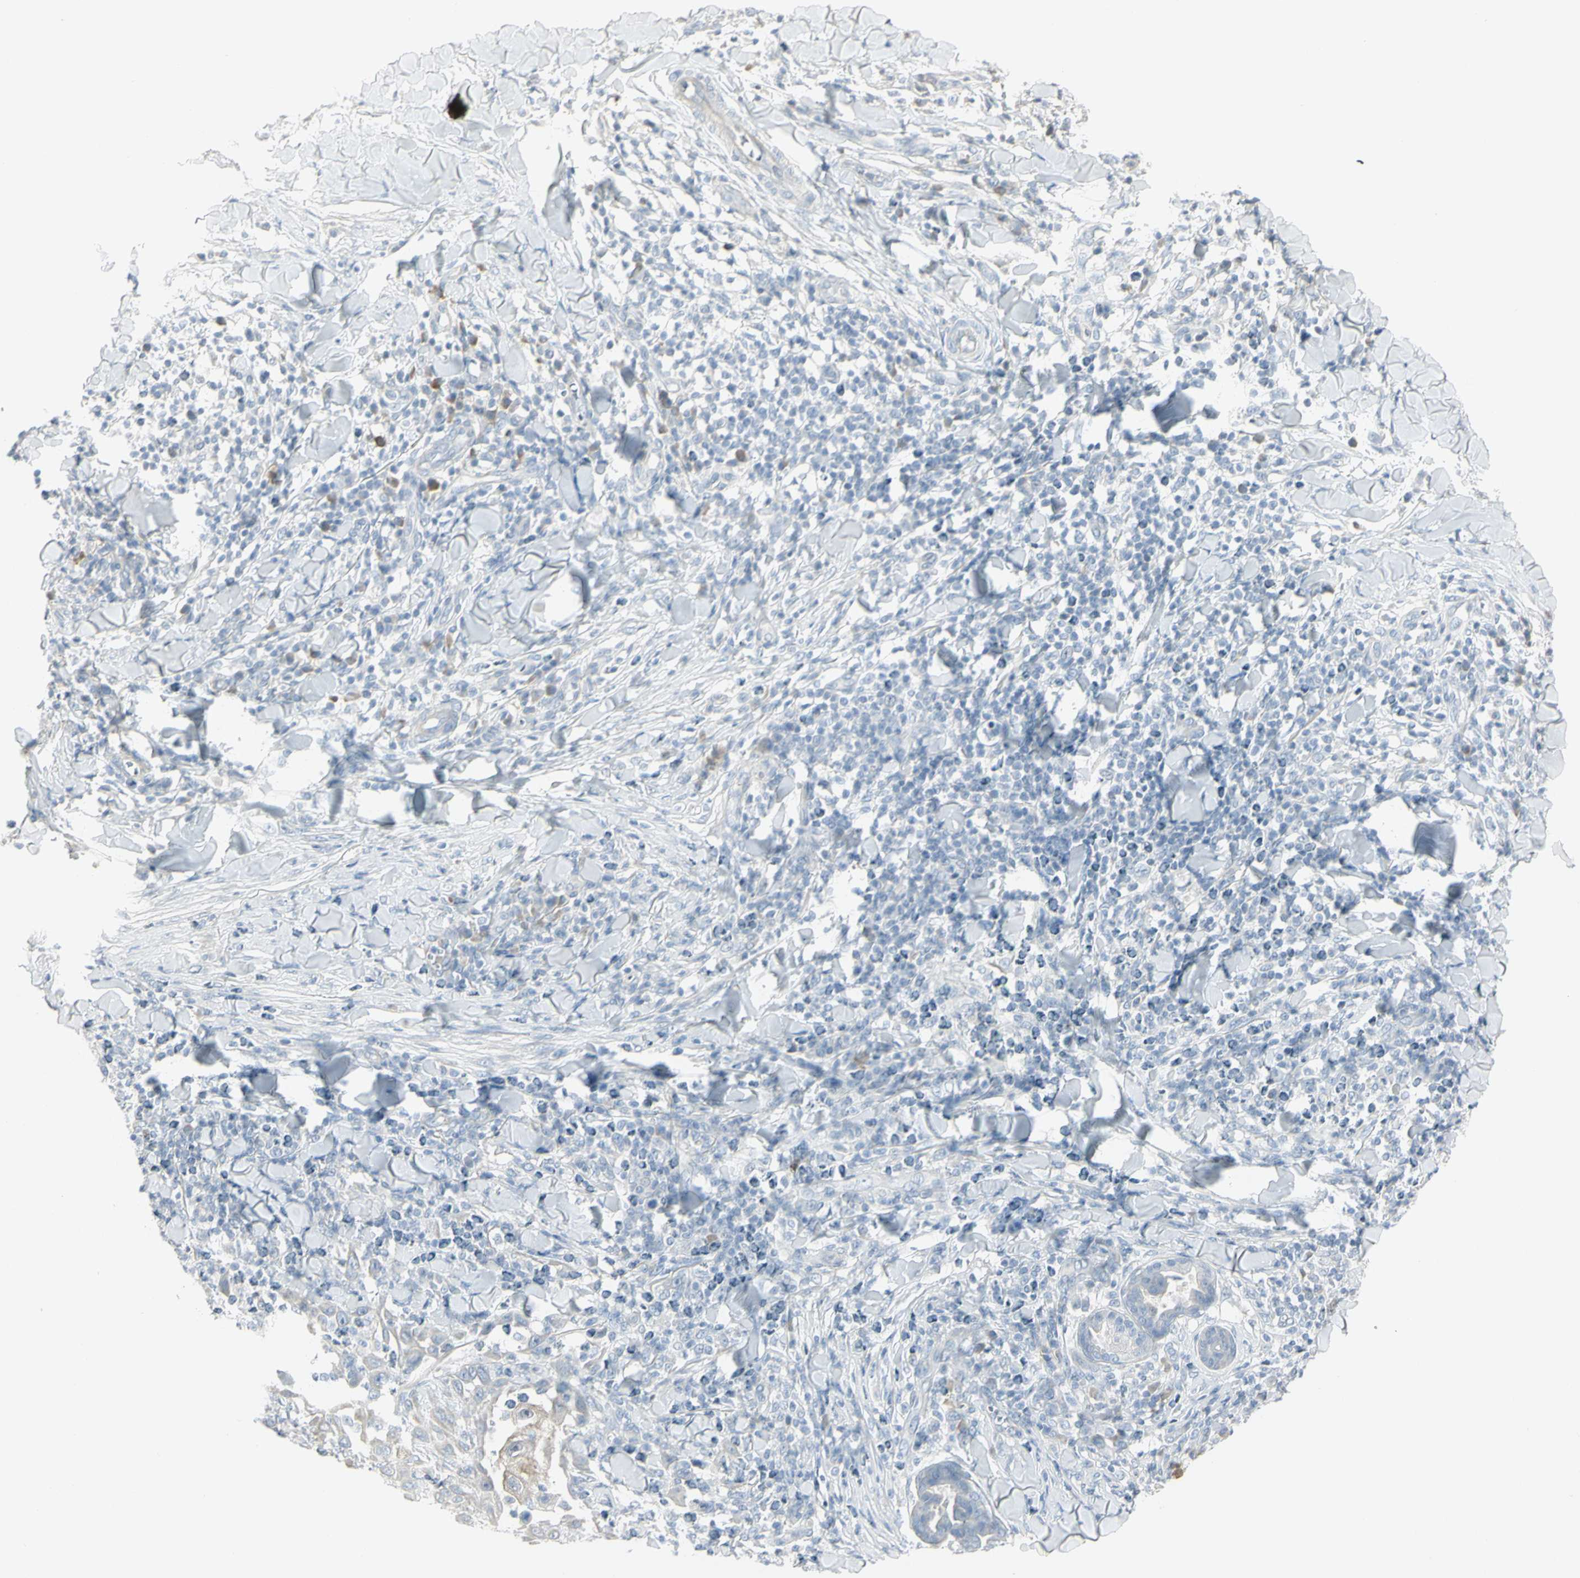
{"staining": {"intensity": "negative", "quantity": "none", "location": "none"}, "tissue": "skin cancer", "cell_type": "Tumor cells", "image_type": "cancer", "snomed": [{"axis": "morphology", "description": "Squamous cell carcinoma, NOS"}, {"axis": "topography", "description": "Skin"}], "caption": "Tumor cells are negative for protein expression in human skin squamous cell carcinoma. (DAB immunohistochemistry, high magnification).", "gene": "PIP", "patient": {"sex": "male", "age": 24}}